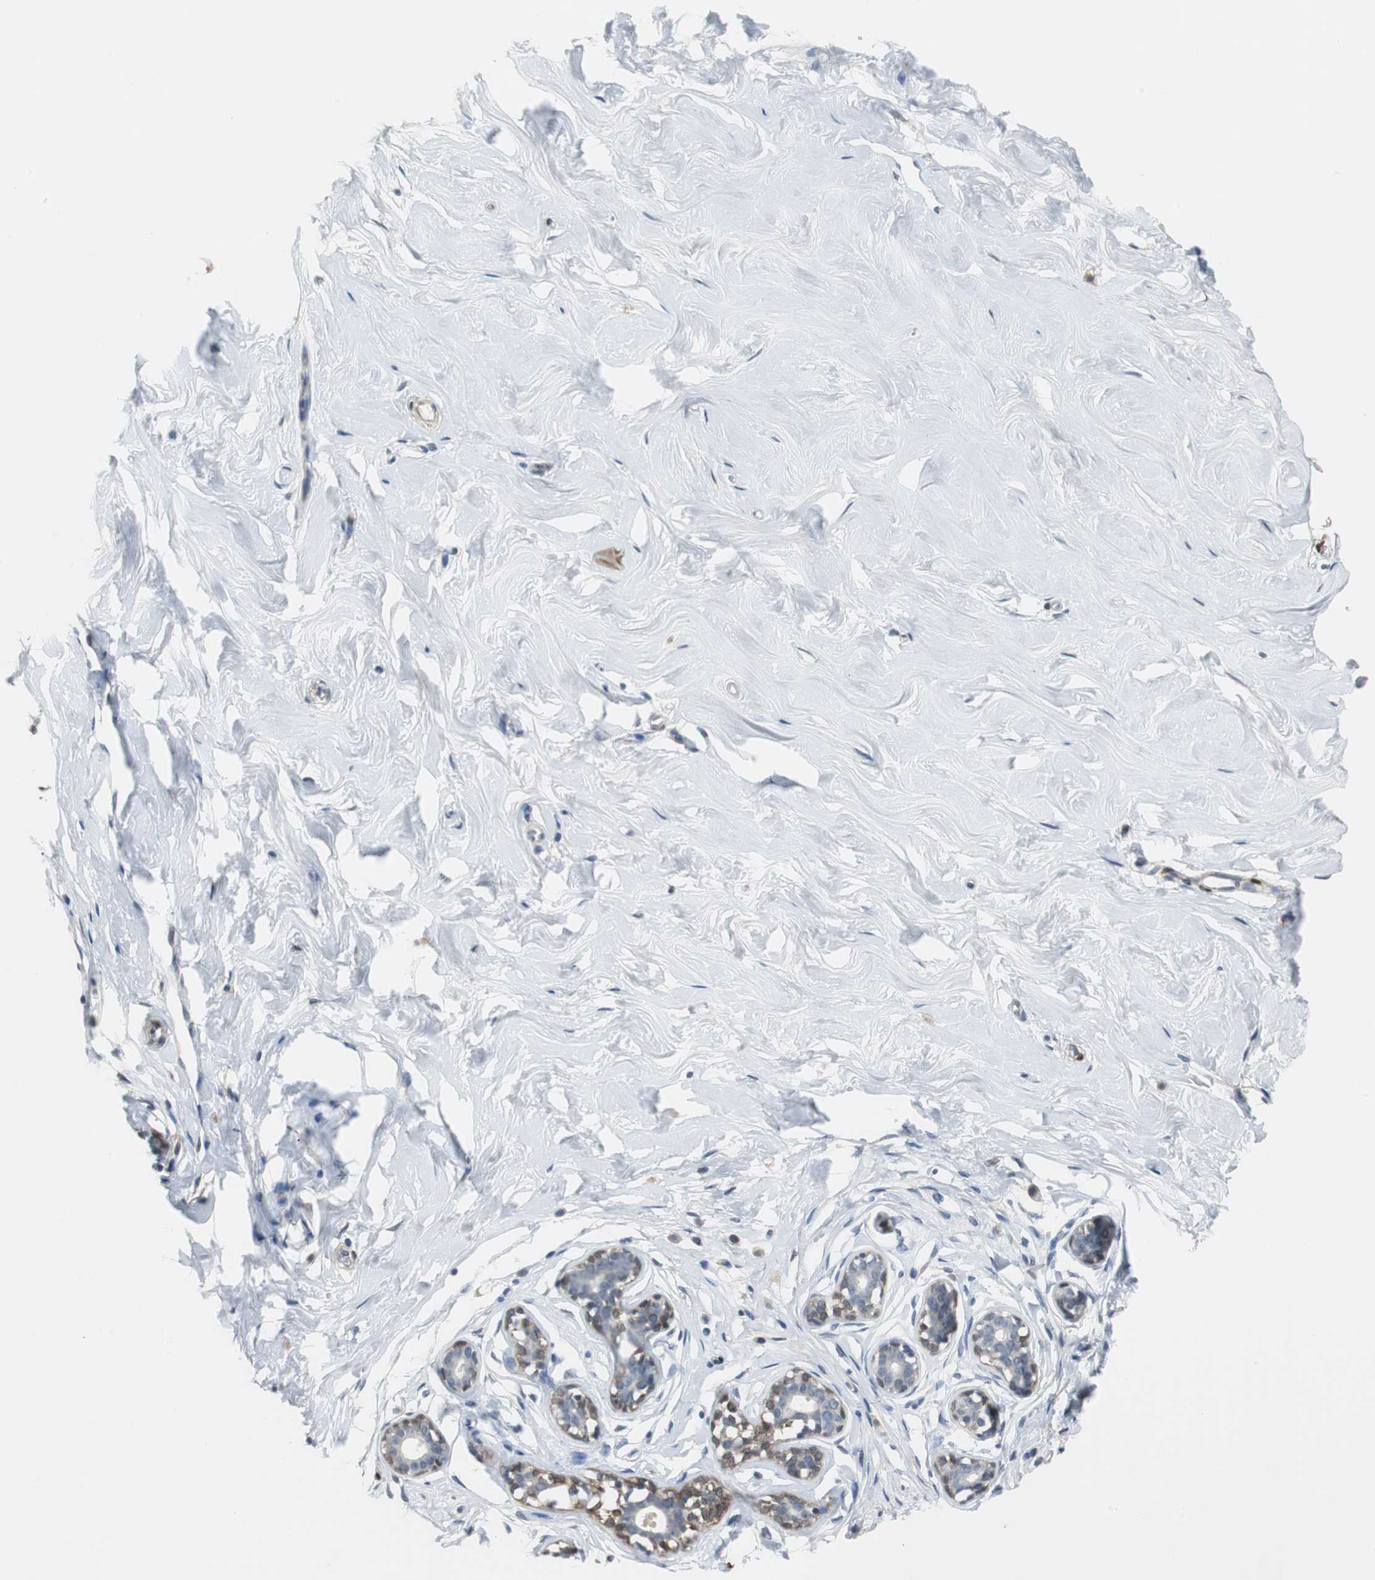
{"staining": {"intensity": "negative", "quantity": "none", "location": "none"}, "tissue": "breast", "cell_type": "Adipocytes", "image_type": "normal", "snomed": [{"axis": "morphology", "description": "Normal tissue, NOS"}, {"axis": "topography", "description": "Breast"}], "caption": "This is a photomicrograph of immunohistochemistry staining of benign breast, which shows no staining in adipocytes. (DAB (3,3'-diaminobenzidine) immunohistochemistry (IHC), high magnification).", "gene": "FHL2", "patient": {"sex": "female", "age": 23}}